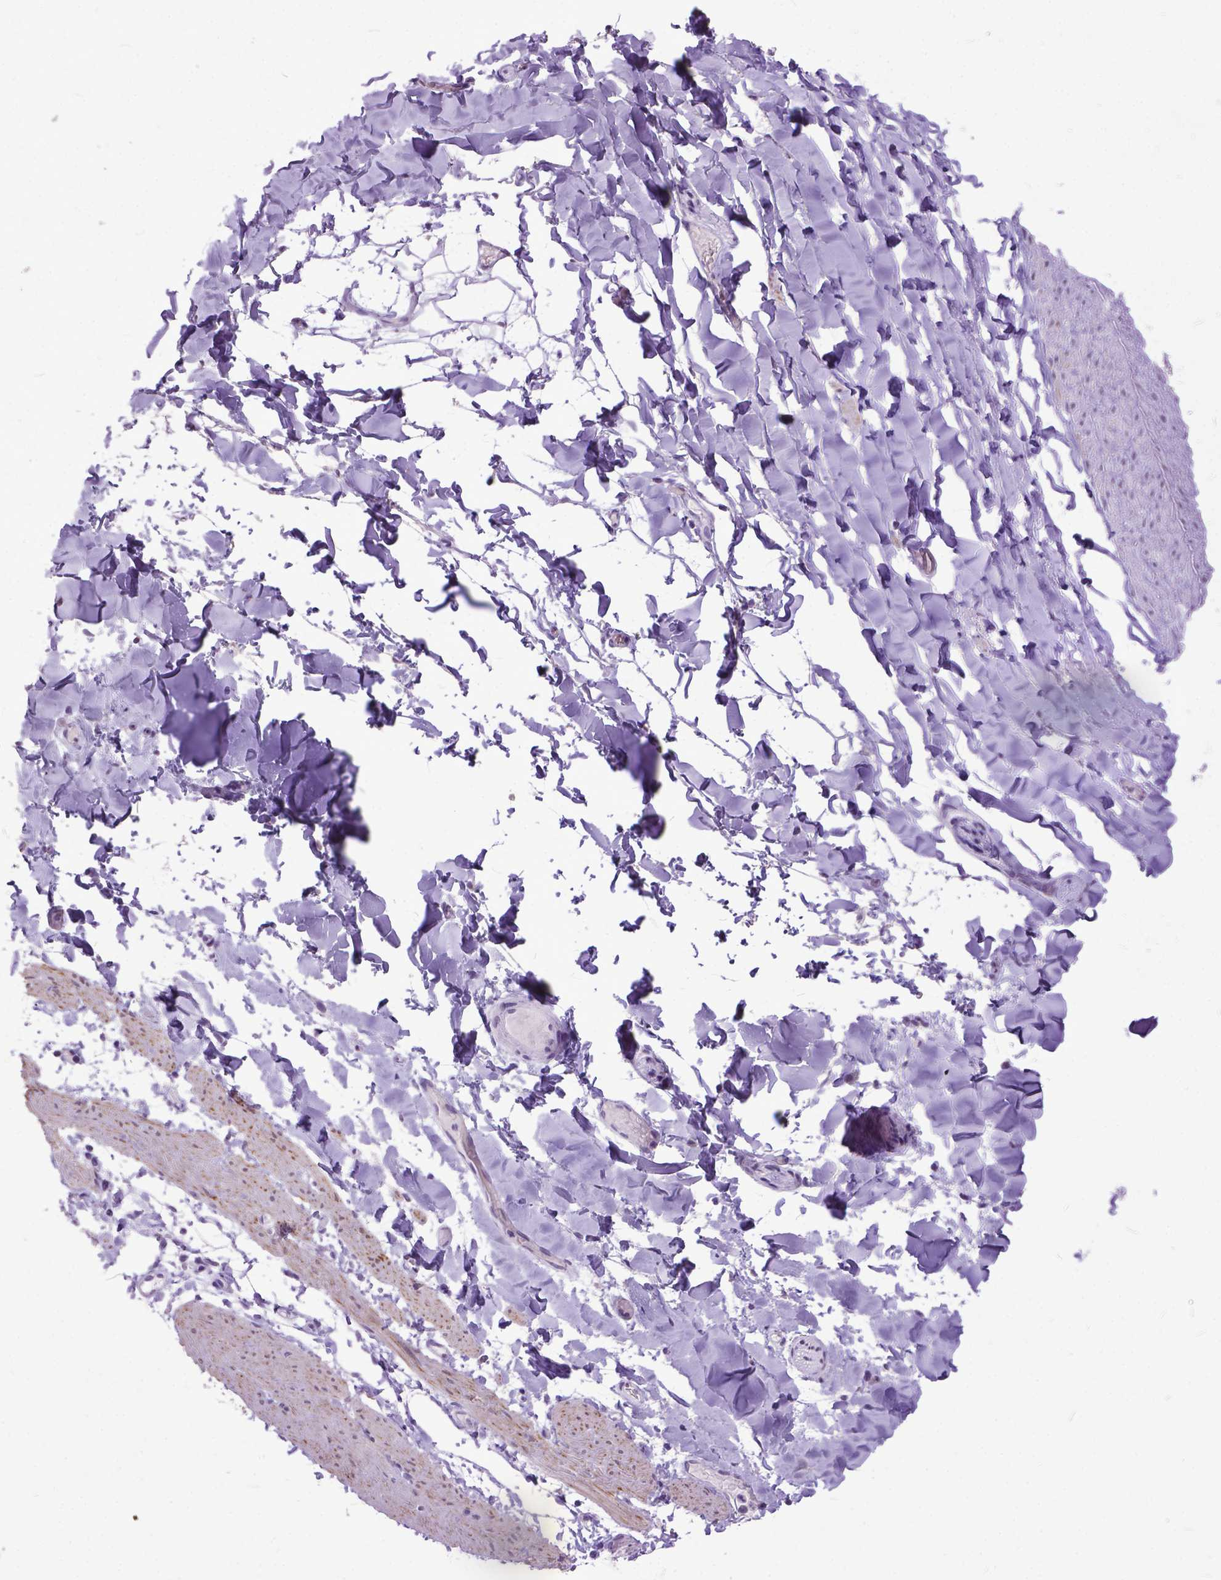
{"staining": {"intensity": "negative", "quantity": "none", "location": "none"}, "tissue": "adipose tissue", "cell_type": "Adipocytes", "image_type": "normal", "snomed": [{"axis": "morphology", "description": "Normal tissue, NOS"}, {"axis": "topography", "description": "Gallbladder"}, {"axis": "topography", "description": "Peripheral nerve tissue"}], "caption": "The immunohistochemistry (IHC) image has no significant positivity in adipocytes of adipose tissue. (DAB (3,3'-diaminobenzidine) immunohistochemistry (IHC), high magnification).", "gene": "MARCHF10", "patient": {"sex": "female", "age": 45}}